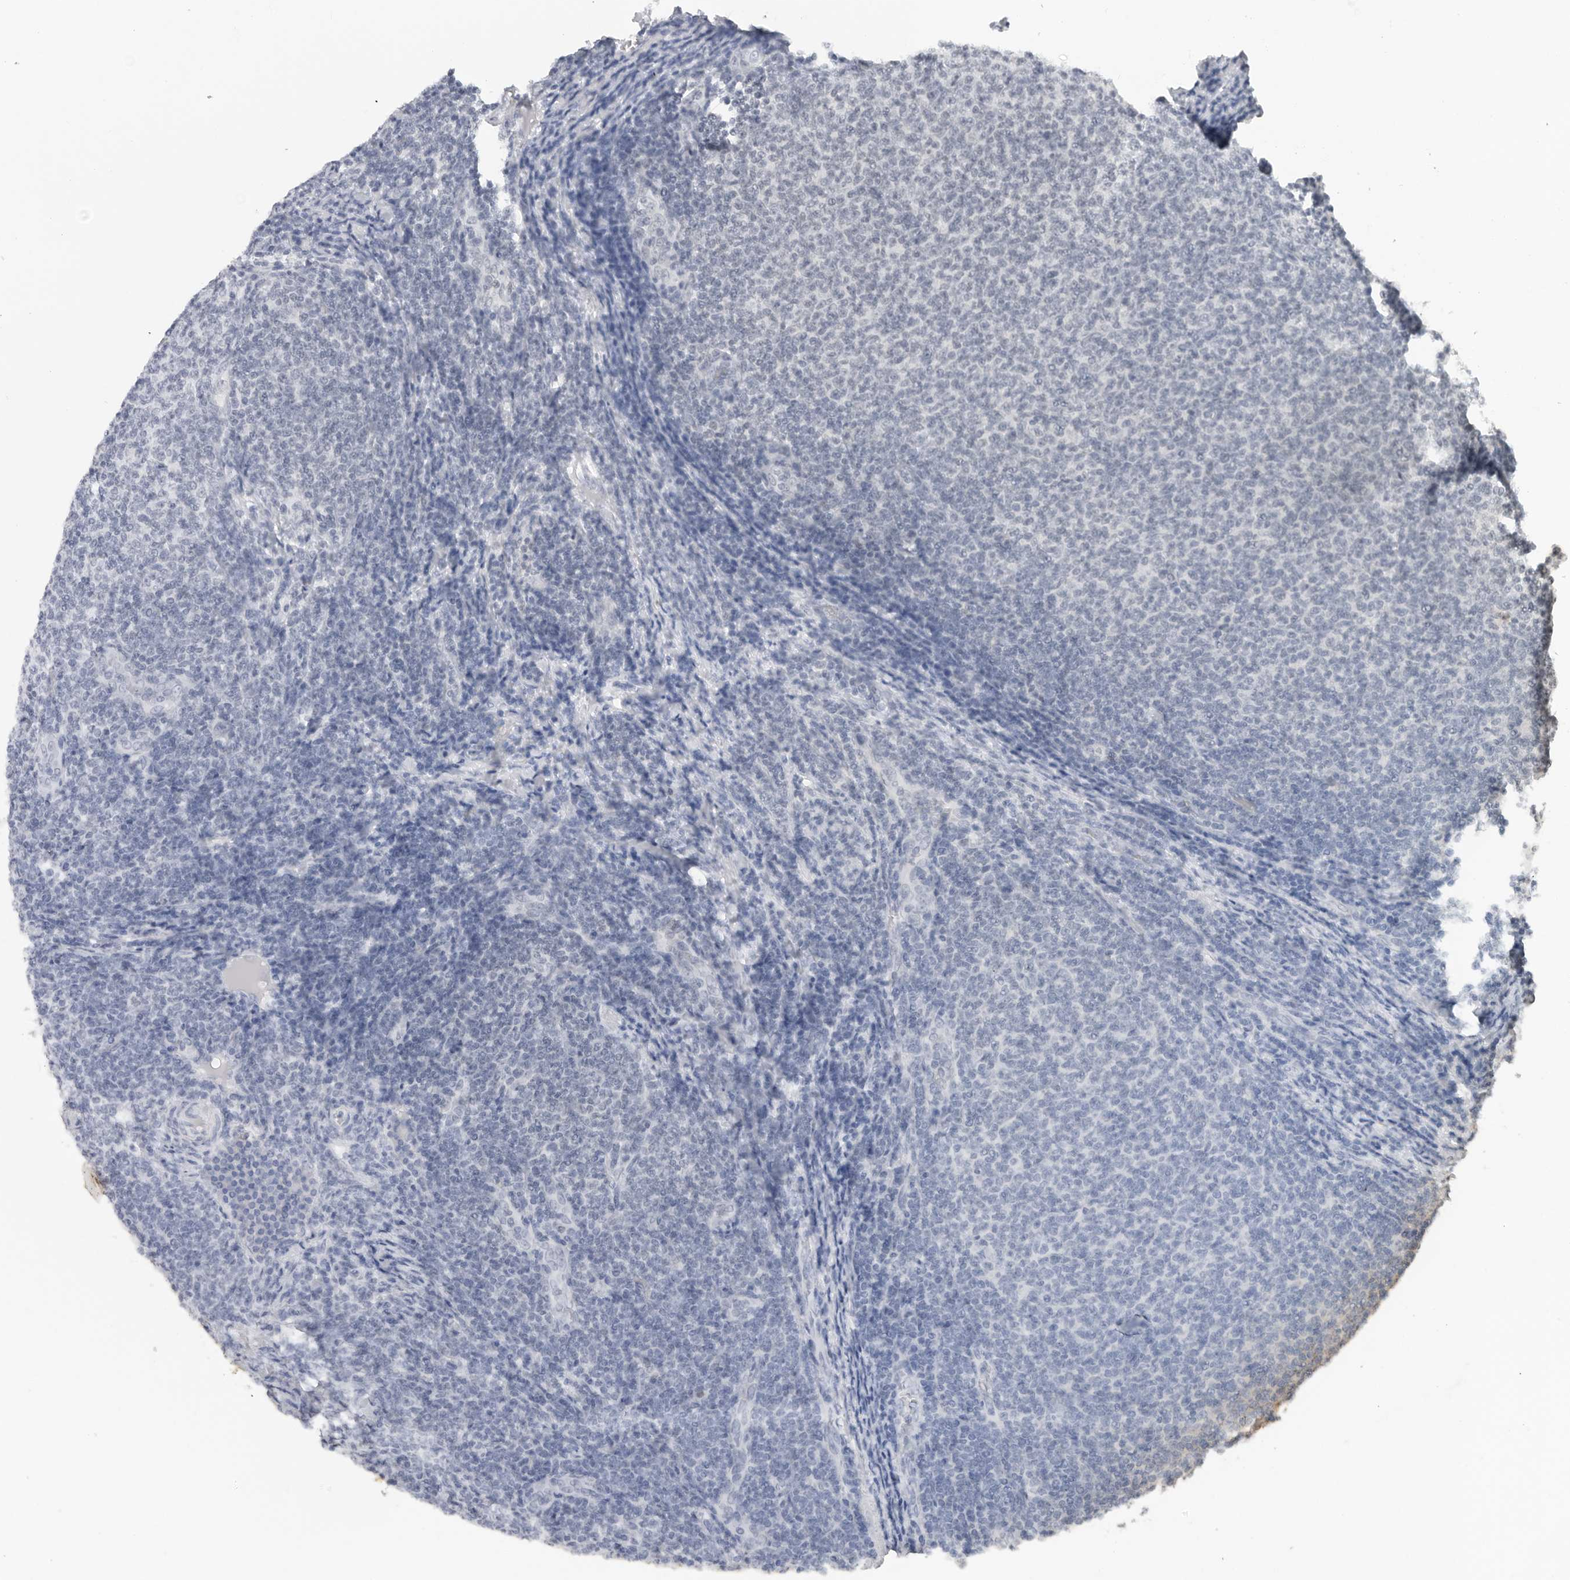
{"staining": {"intensity": "negative", "quantity": "none", "location": "none"}, "tissue": "lymphoma", "cell_type": "Tumor cells", "image_type": "cancer", "snomed": [{"axis": "morphology", "description": "Malignant lymphoma, non-Hodgkin's type, Low grade"}, {"axis": "topography", "description": "Lymph node"}], "caption": "Lymphoma was stained to show a protein in brown. There is no significant staining in tumor cells. Brightfield microscopy of IHC stained with DAB (brown) and hematoxylin (blue), captured at high magnification.", "gene": "FLG2", "patient": {"sex": "male", "age": 66}}